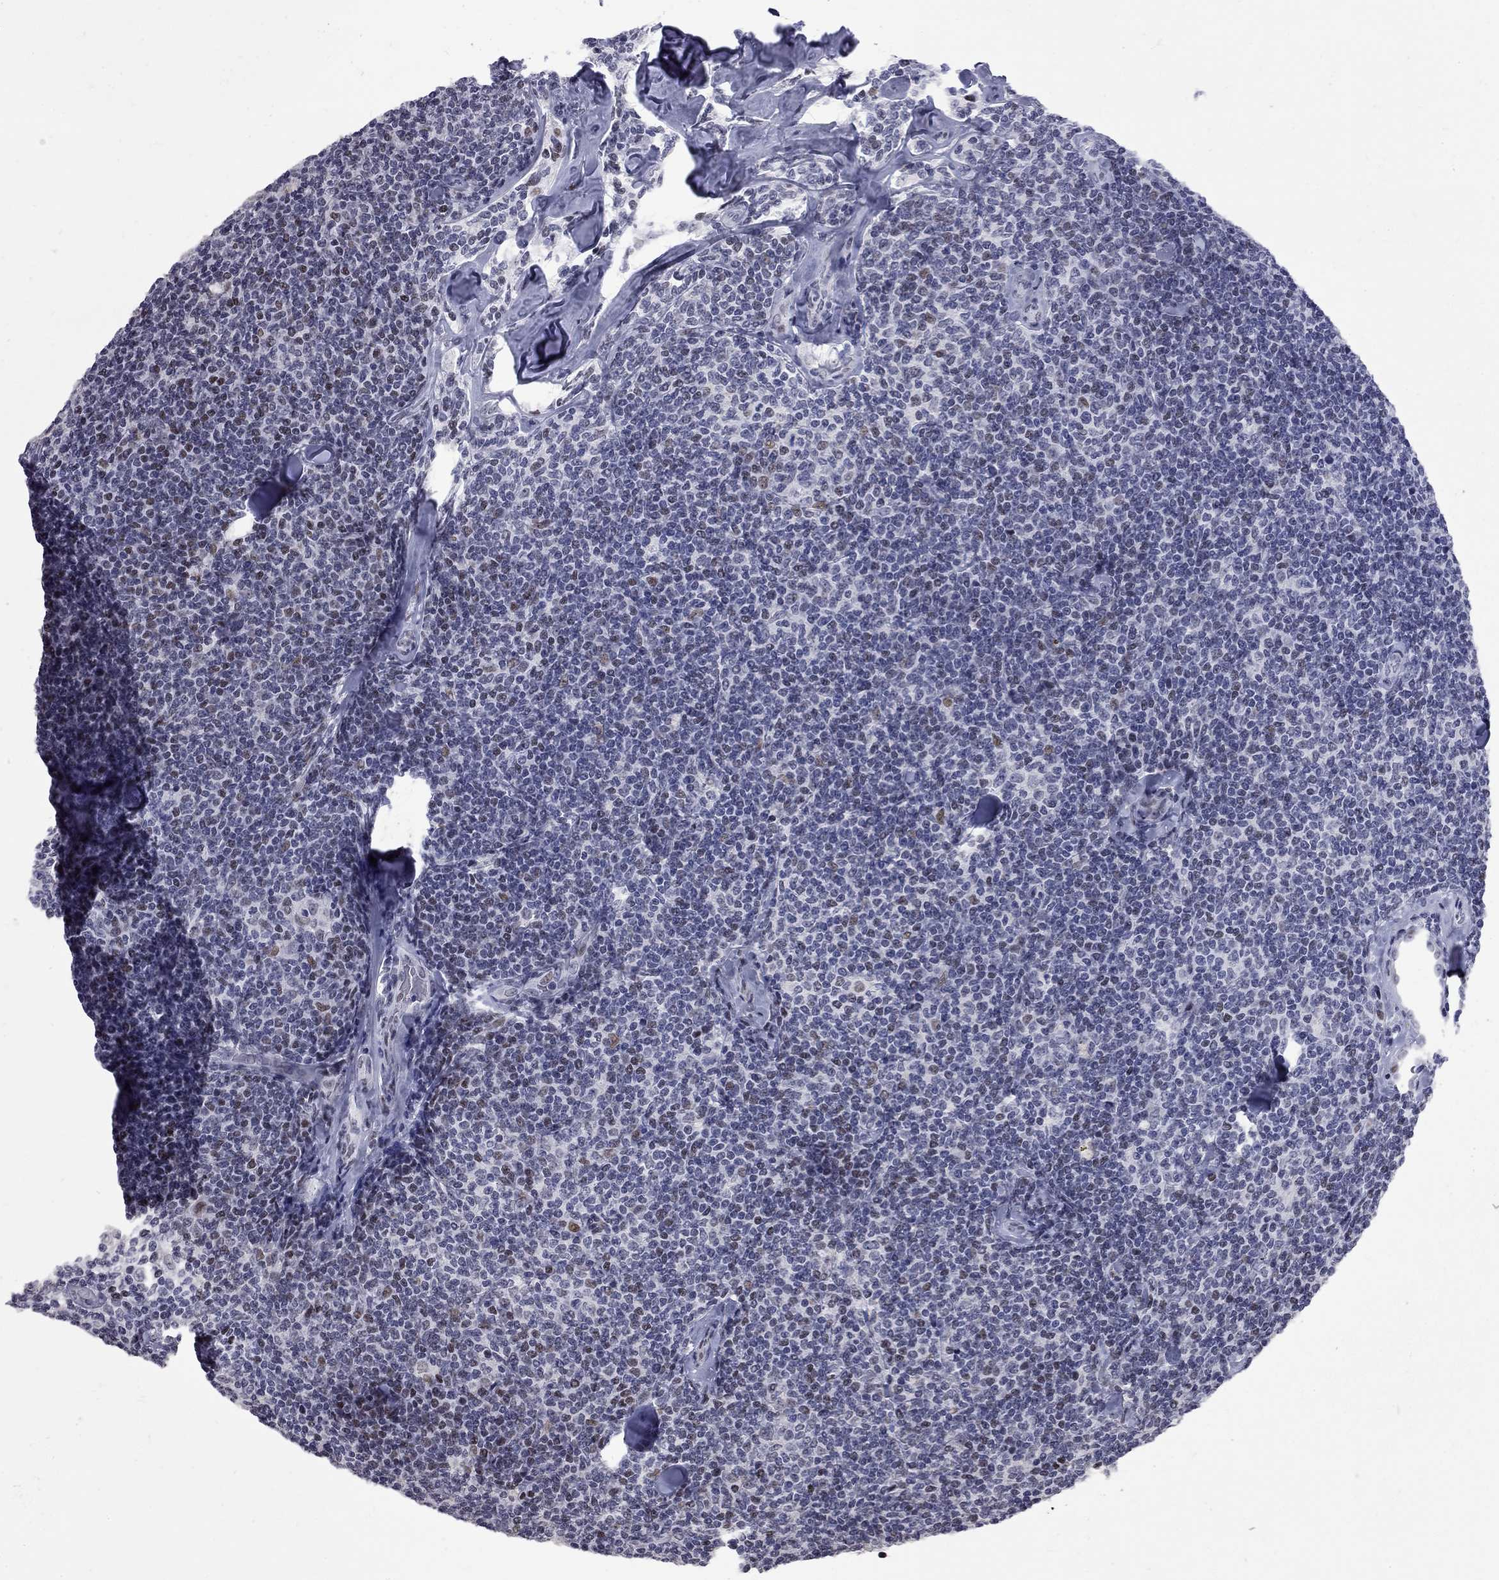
{"staining": {"intensity": "negative", "quantity": "none", "location": "none"}, "tissue": "lymphoma", "cell_type": "Tumor cells", "image_type": "cancer", "snomed": [{"axis": "morphology", "description": "Malignant lymphoma, non-Hodgkin's type, Low grade"}, {"axis": "topography", "description": "Lymph node"}], "caption": "A high-resolution photomicrograph shows IHC staining of low-grade malignant lymphoma, non-Hodgkin's type, which shows no significant staining in tumor cells.", "gene": "ZNF154", "patient": {"sex": "female", "age": 56}}